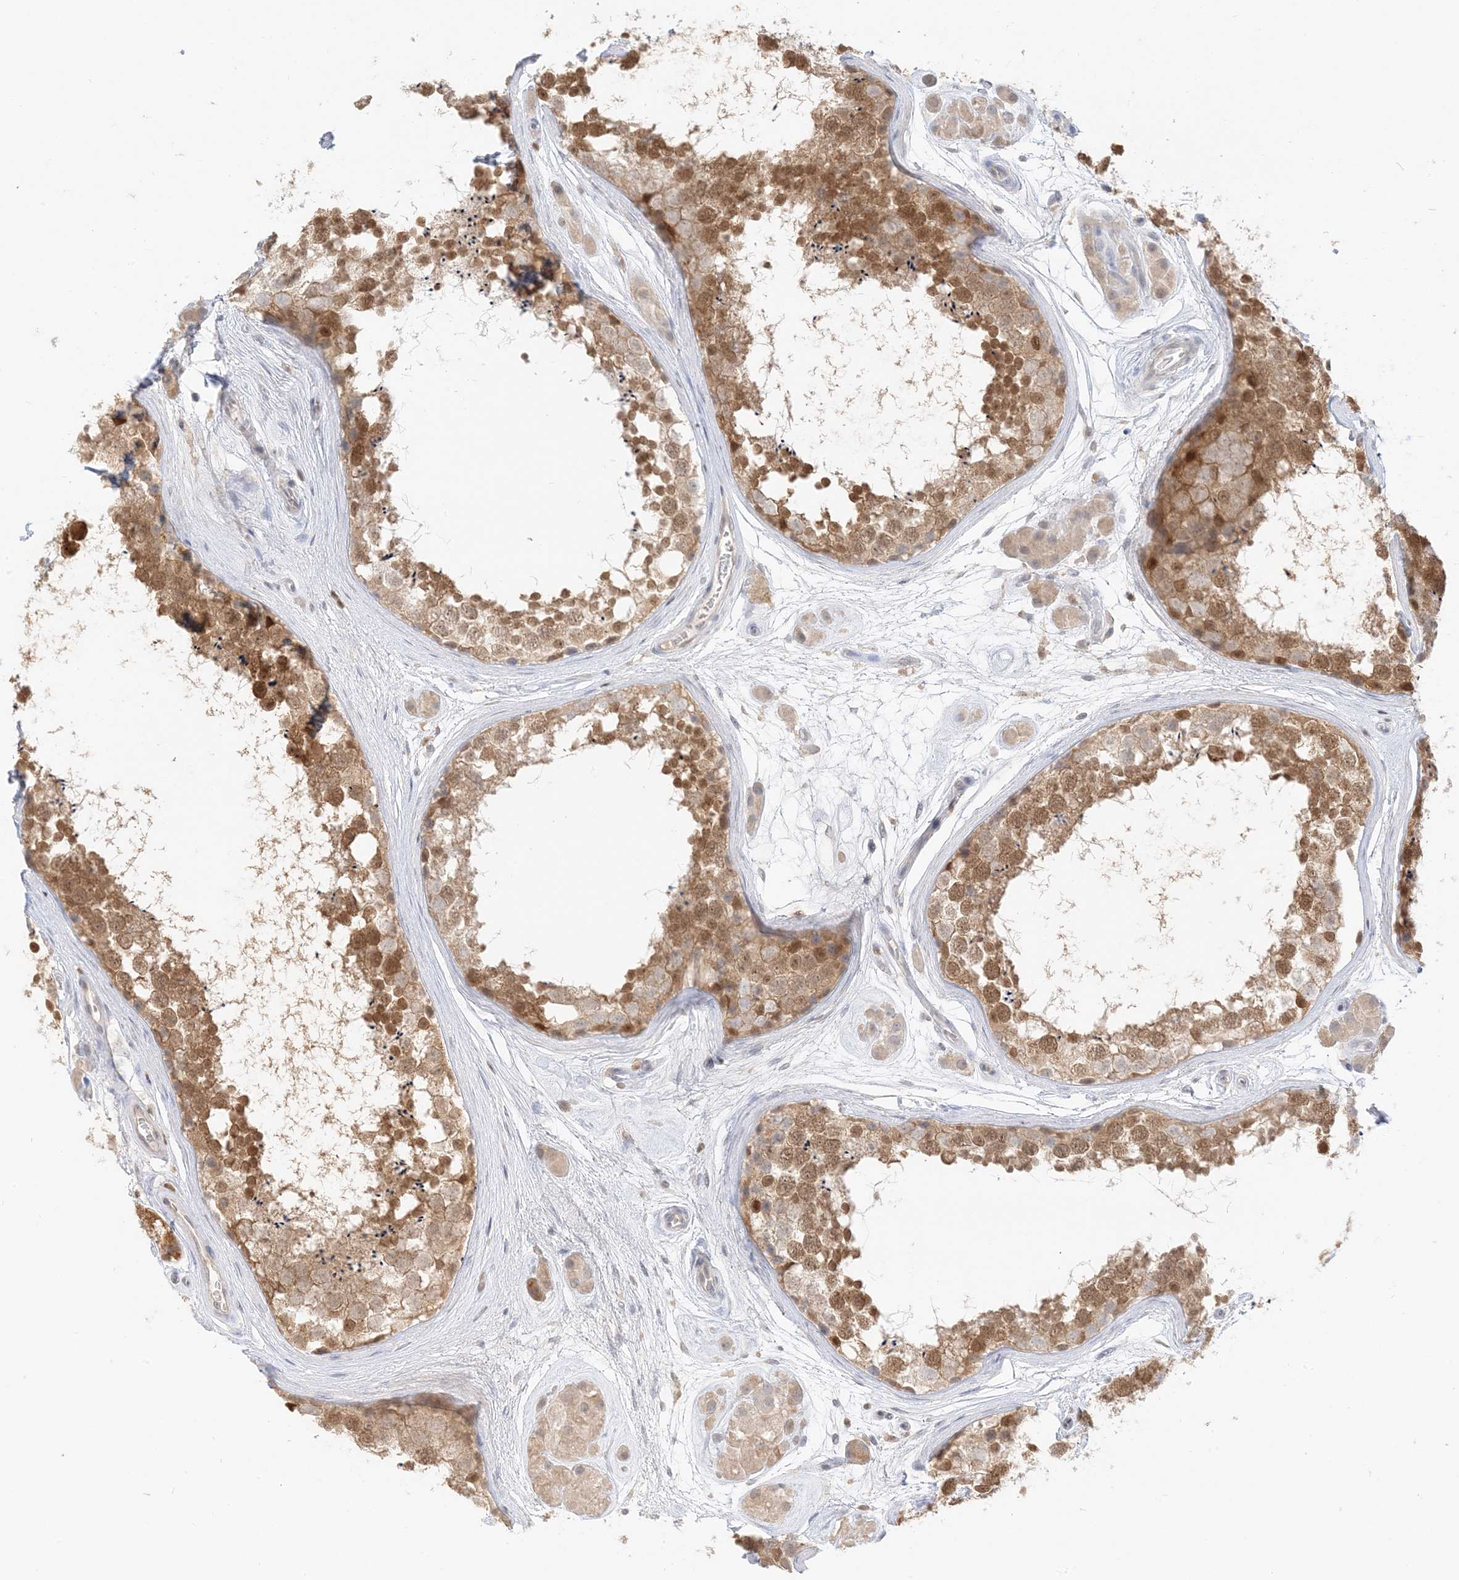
{"staining": {"intensity": "moderate", "quantity": ">75%", "location": "cytoplasmic/membranous,nuclear"}, "tissue": "testis", "cell_type": "Cells in seminiferous ducts", "image_type": "normal", "snomed": [{"axis": "morphology", "description": "Normal tissue, NOS"}, {"axis": "topography", "description": "Testis"}], "caption": "Protein expression by IHC exhibits moderate cytoplasmic/membranous,nuclear expression in approximately >75% of cells in seminiferous ducts in unremarkable testis.", "gene": "GCA", "patient": {"sex": "male", "age": 56}}